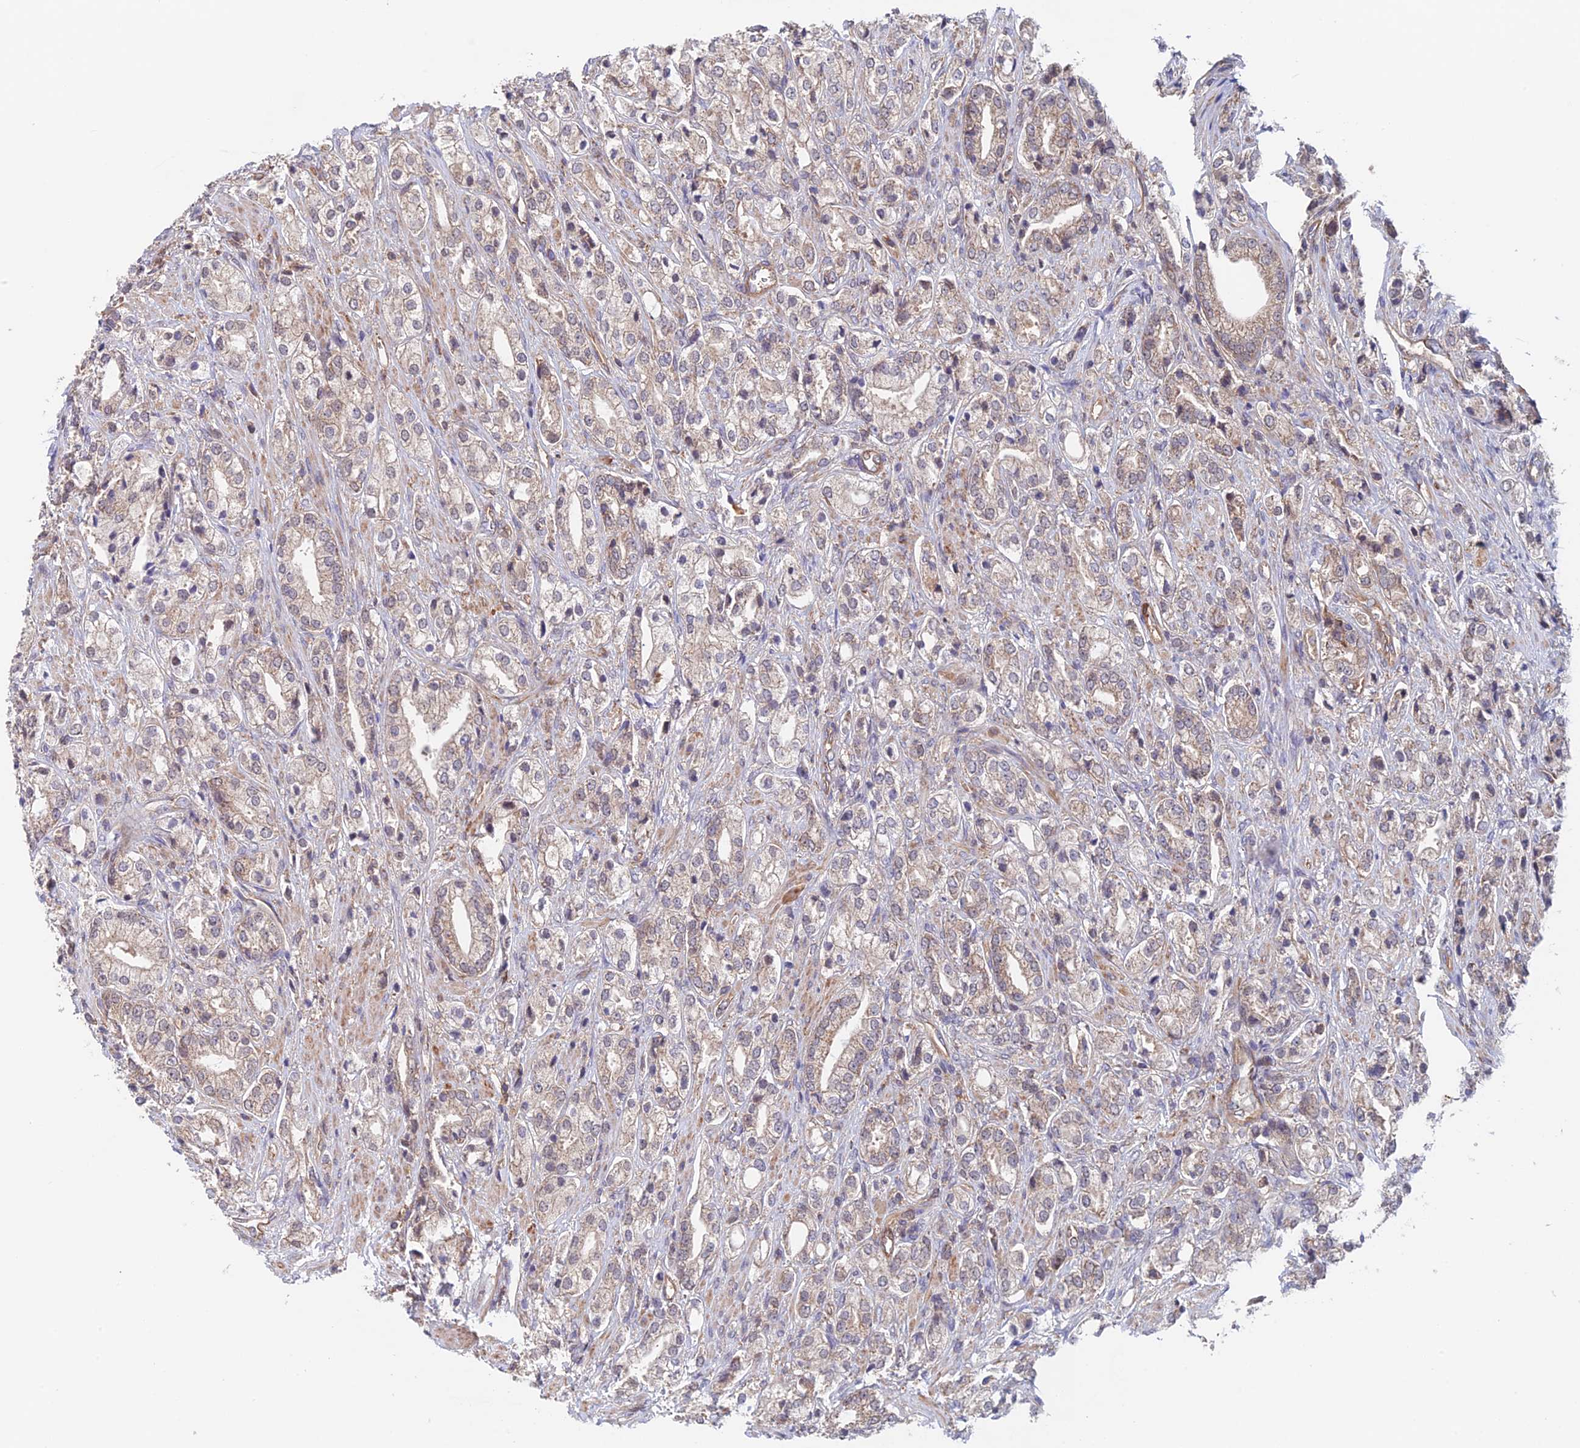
{"staining": {"intensity": "weak", "quantity": "25%-75%", "location": "cytoplasmic/membranous"}, "tissue": "prostate cancer", "cell_type": "Tumor cells", "image_type": "cancer", "snomed": [{"axis": "morphology", "description": "Adenocarcinoma, High grade"}, {"axis": "topography", "description": "Prostate"}], "caption": "Prostate cancer (high-grade adenocarcinoma) stained with a protein marker shows weak staining in tumor cells.", "gene": "NUDT16L1", "patient": {"sex": "male", "age": 50}}